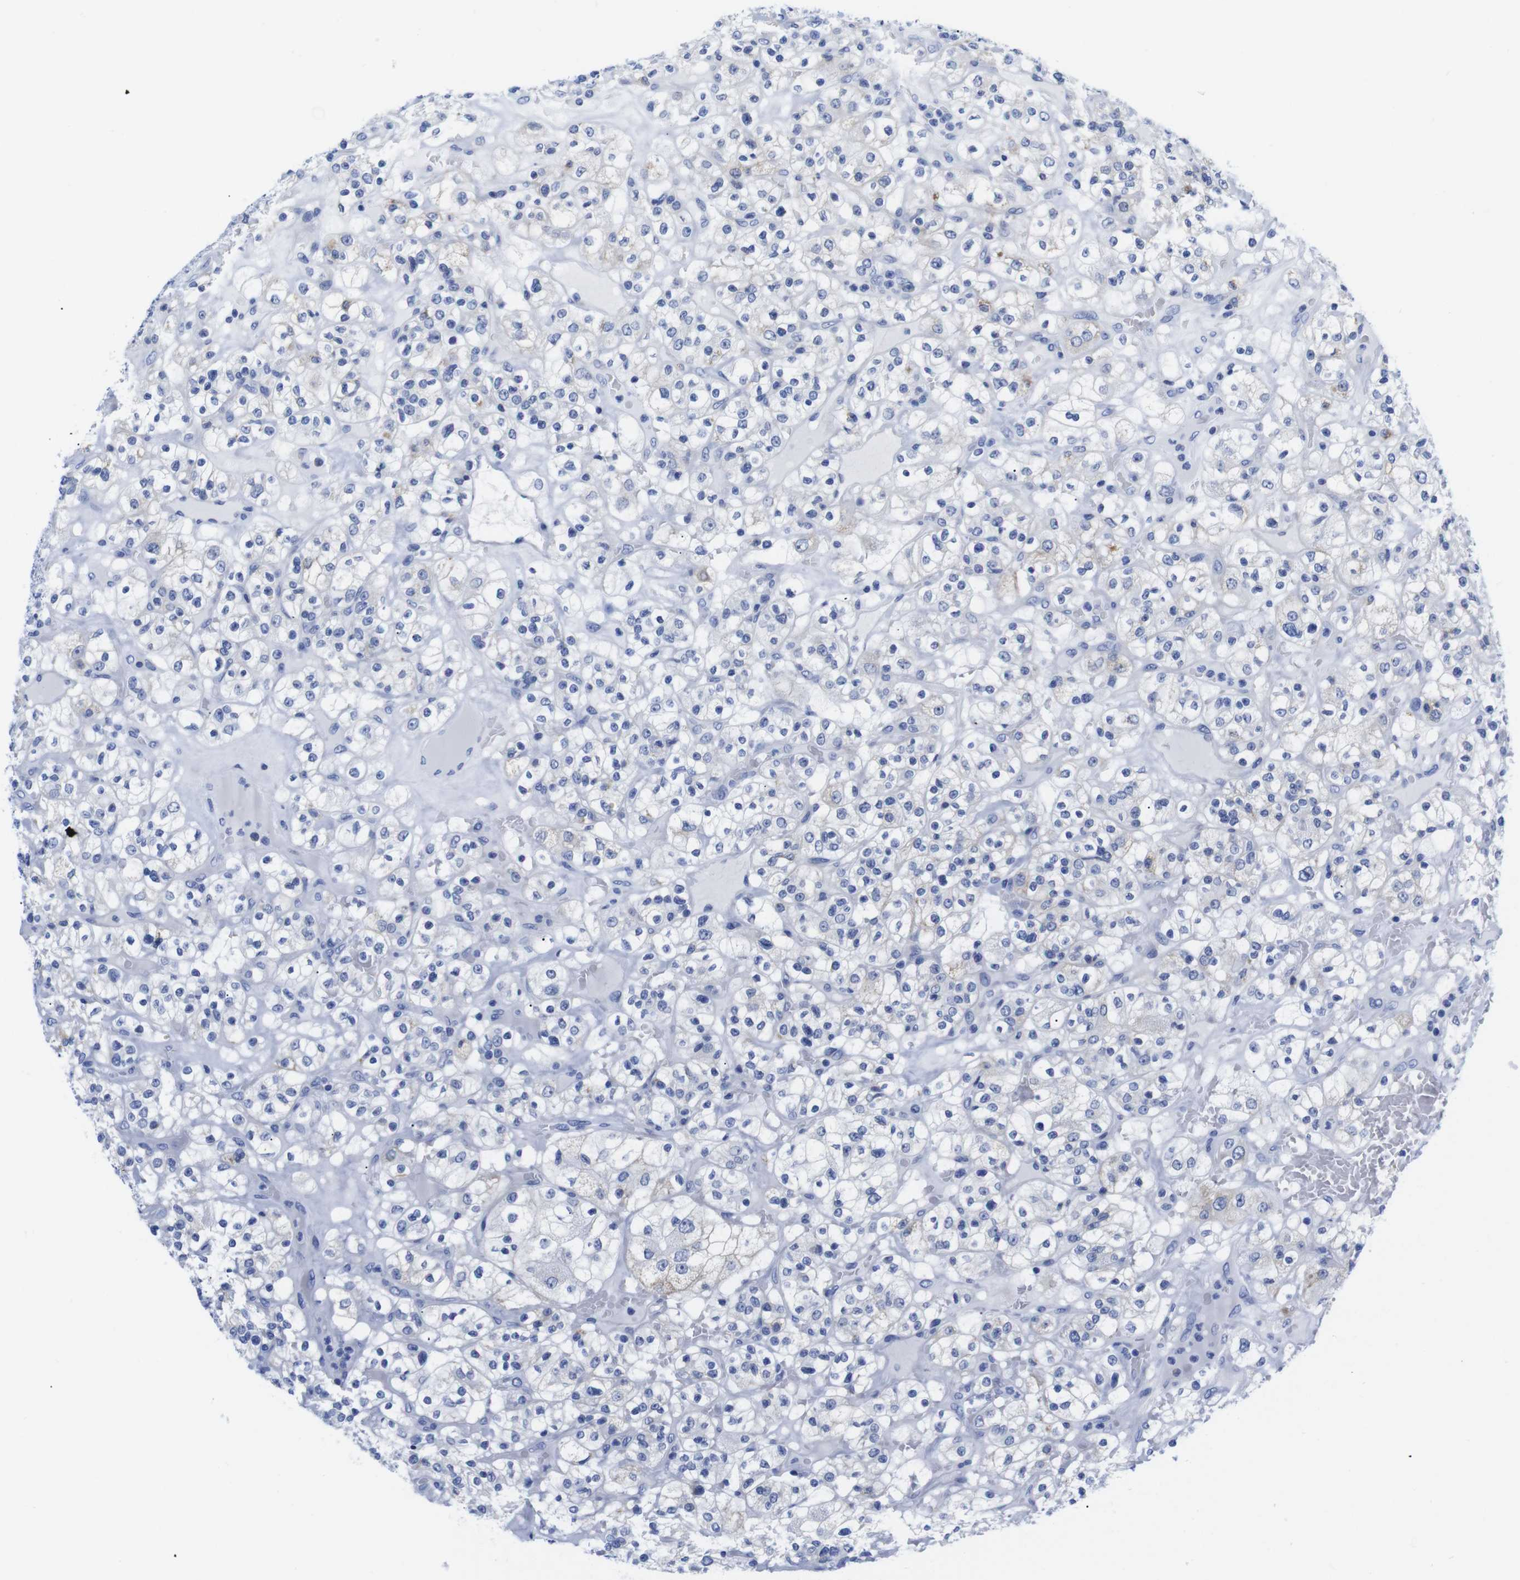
{"staining": {"intensity": "weak", "quantity": "<25%", "location": "cytoplasmic/membranous"}, "tissue": "renal cancer", "cell_type": "Tumor cells", "image_type": "cancer", "snomed": [{"axis": "morphology", "description": "Normal tissue, NOS"}, {"axis": "morphology", "description": "Adenocarcinoma, NOS"}, {"axis": "topography", "description": "Kidney"}], "caption": "Histopathology image shows no protein expression in tumor cells of renal cancer tissue.", "gene": "LRRC55", "patient": {"sex": "female", "age": 72}}